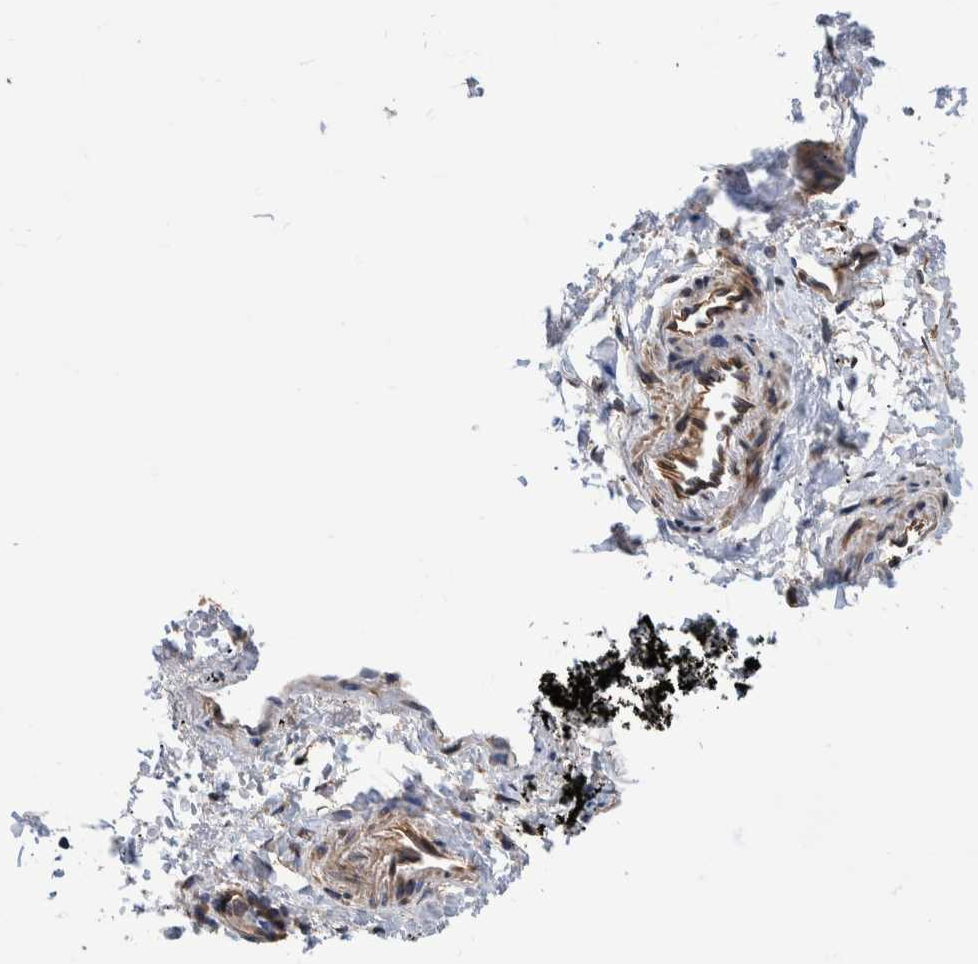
{"staining": {"intensity": "moderate", "quantity": "25%-75%", "location": "cytoplasmic/membranous"}, "tissue": "adipose tissue", "cell_type": "Adipocytes", "image_type": "normal", "snomed": [{"axis": "morphology", "description": "Normal tissue, NOS"}, {"axis": "topography", "description": "Cartilage tissue"}, {"axis": "topography", "description": "Lung"}], "caption": "Adipocytes reveal moderate cytoplasmic/membranous expression in approximately 25%-75% of cells in benign adipose tissue. (brown staining indicates protein expression, while blue staining denotes nuclei).", "gene": "SLC45A4", "patient": {"sex": "female", "age": 77}}